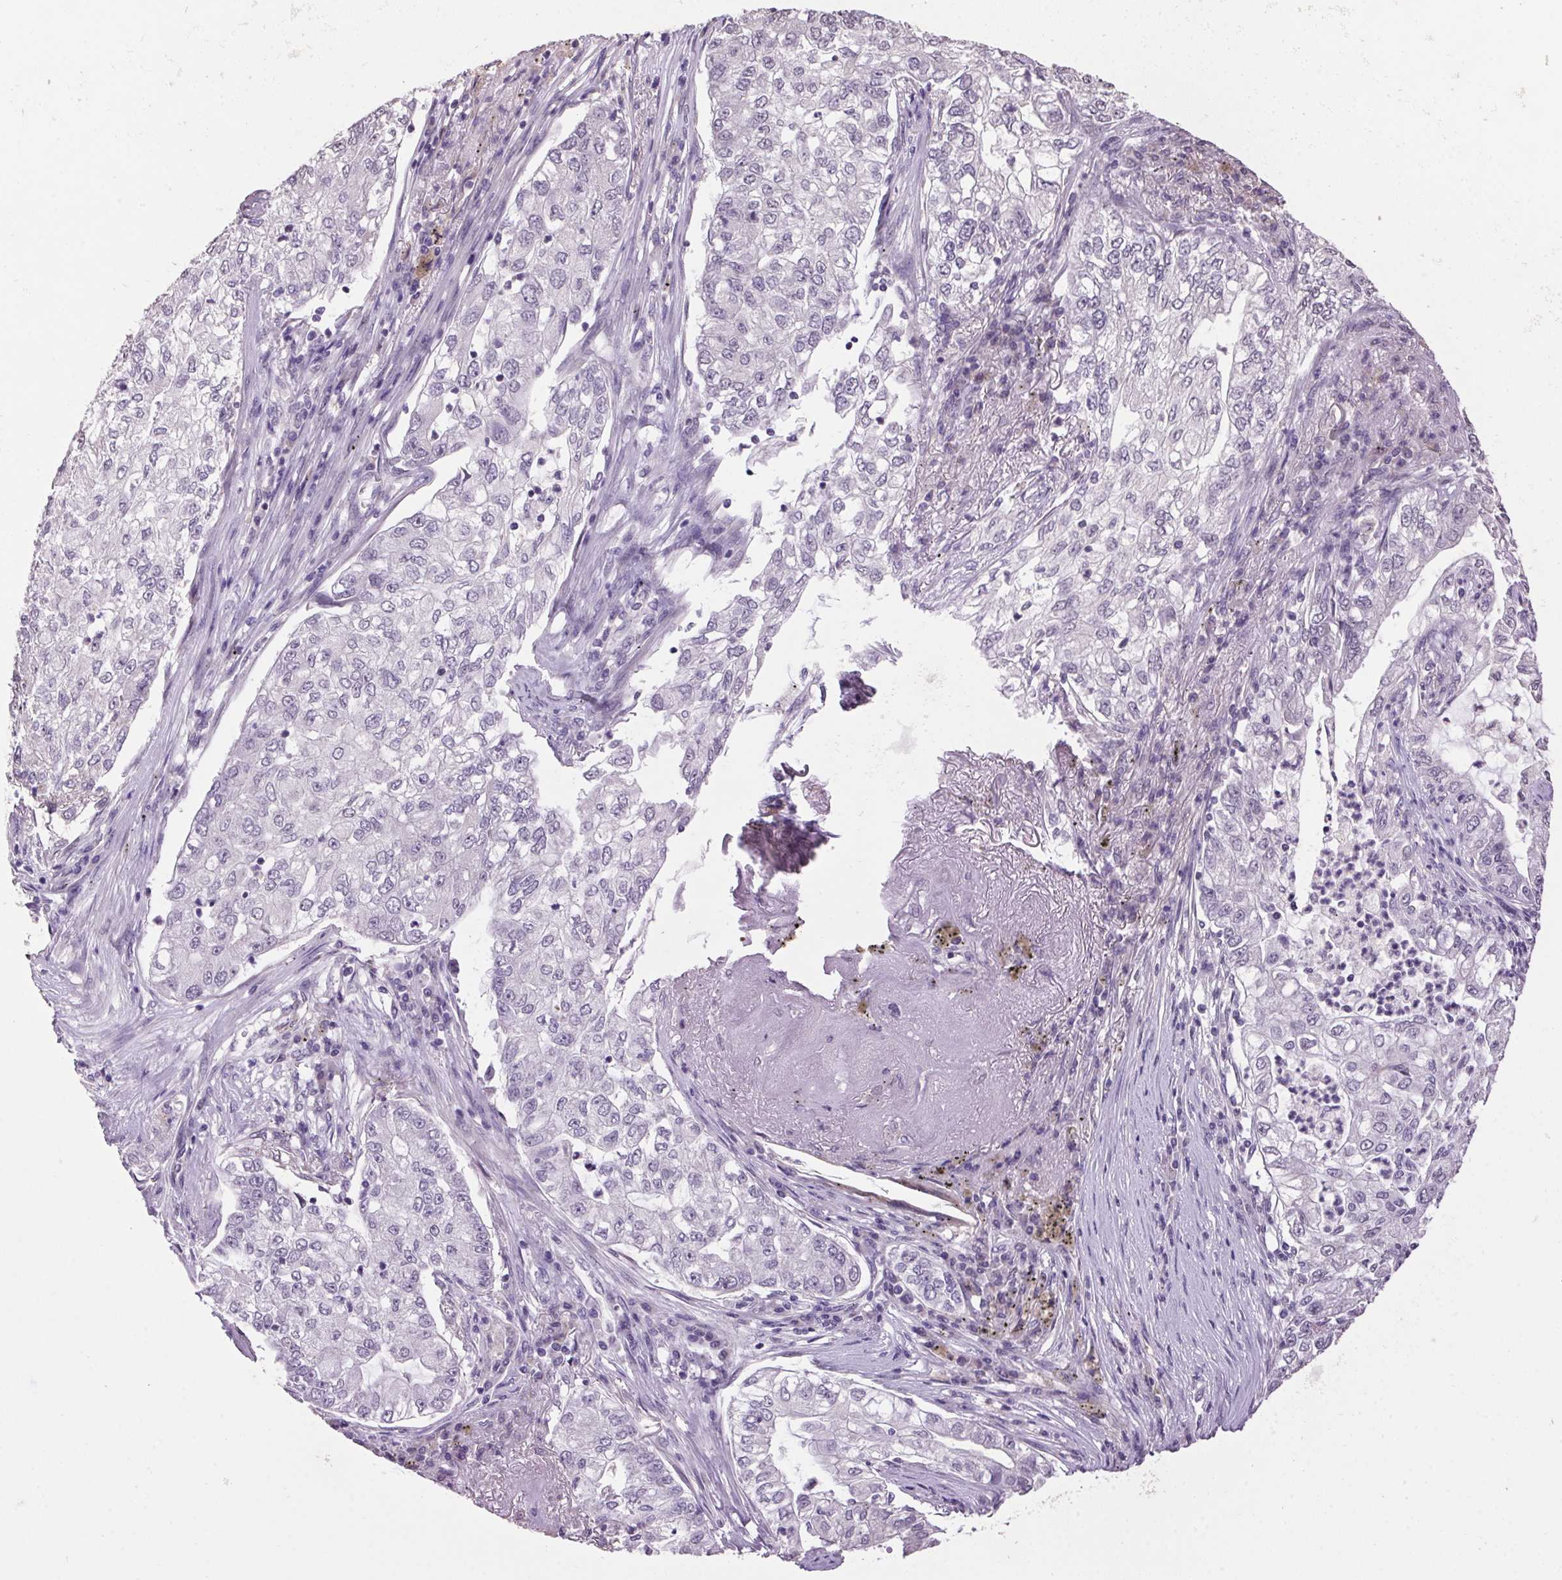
{"staining": {"intensity": "negative", "quantity": "none", "location": "none"}, "tissue": "lung cancer", "cell_type": "Tumor cells", "image_type": "cancer", "snomed": [{"axis": "morphology", "description": "Adenocarcinoma, NOS"}, {"axis": "topography", "description": "Lung"}], "caption": "This is an IHC photomicrograph of lung cancer (adenocarcinoma). There is no positivity in tumor cells.", "gene": "VWA3B", "patient": {"sex": "female", "age": 73}}